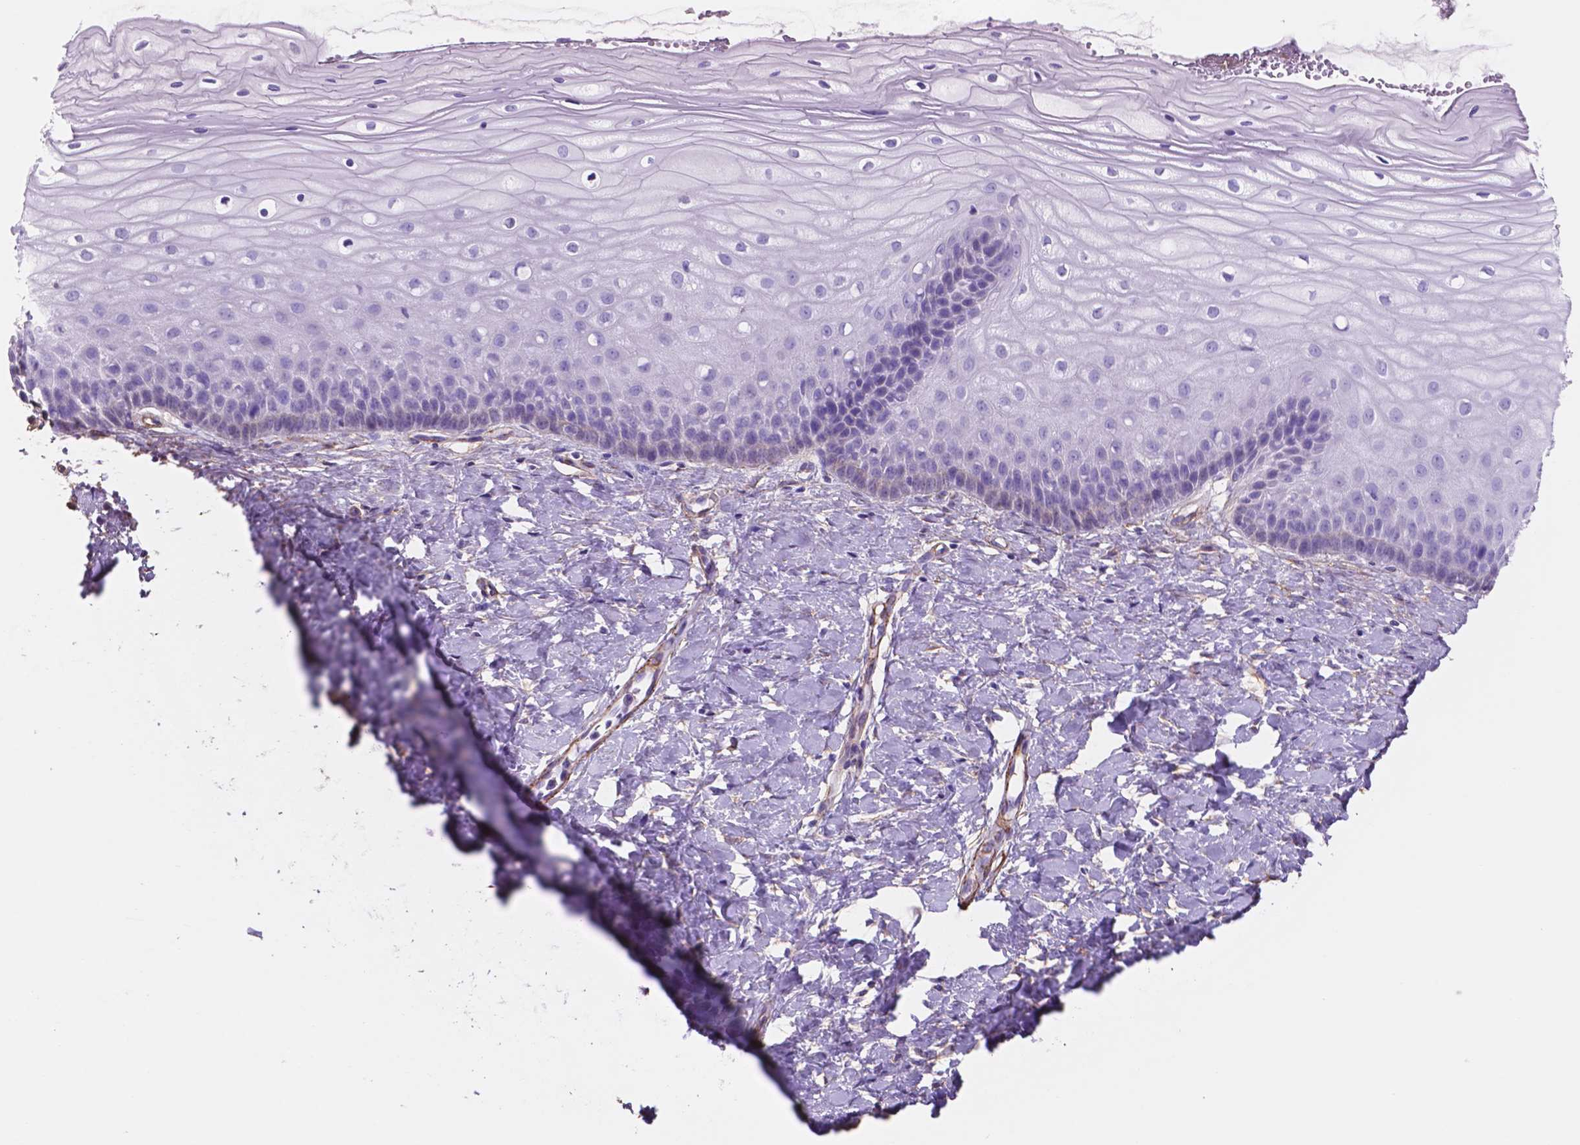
{"staining": {"intensity": "negative", "quantity": "none", "location": "none"}, "tissue": "cervix", "cell_type": "Glandular cells", "image_type": "normal", "snomed": [{"axis": "morphology", "description": "Normal tissue, NOS"}, {"axis": "topography", "description": "Cervix"}], "caption": "This is a image of IHC staining of benign cervix, which shows no staining in glandular cells.", "gene": "TOR2A", "patient": {"sex": "female", "age": 37}}